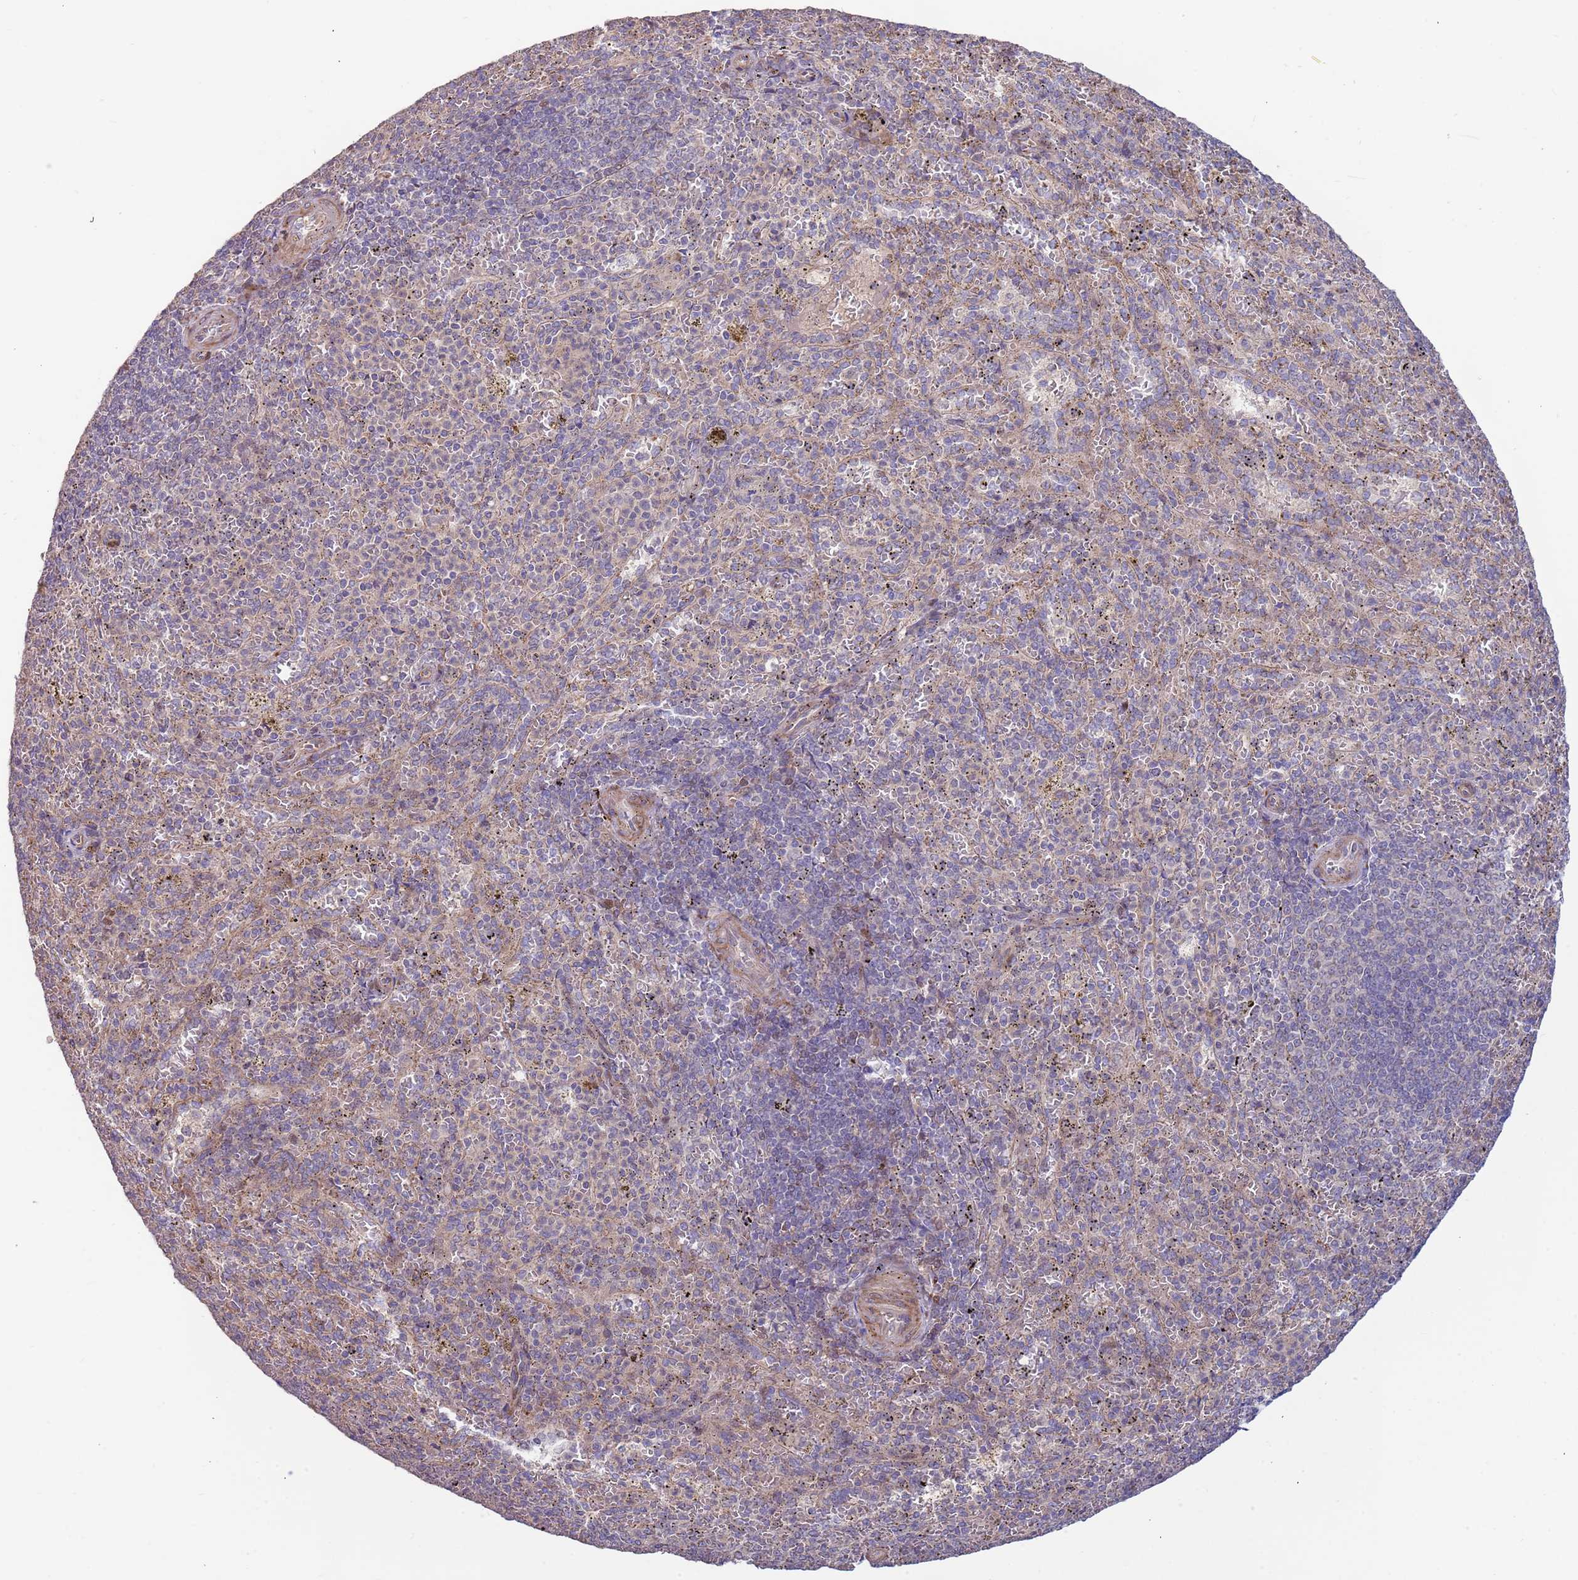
{"staining": {"intensity": "negative", "quantity": "none", "location": "none"}, "tissue": "spleen", "cell_type": "Cells in red pulp", "image_type": "normal", "snomed": [{"axis": "morphology", "description": "Normal tissue, NOS"}, {"axis": "topography", "description": "Spleen"}], "caption": "This is an immunohistochemistry histopathology image of unremarkable spleen. There is no expression in cells in red pulp.", "gene": "TRAPPC6B", "patient": {"sex": "female", "age": 21}}